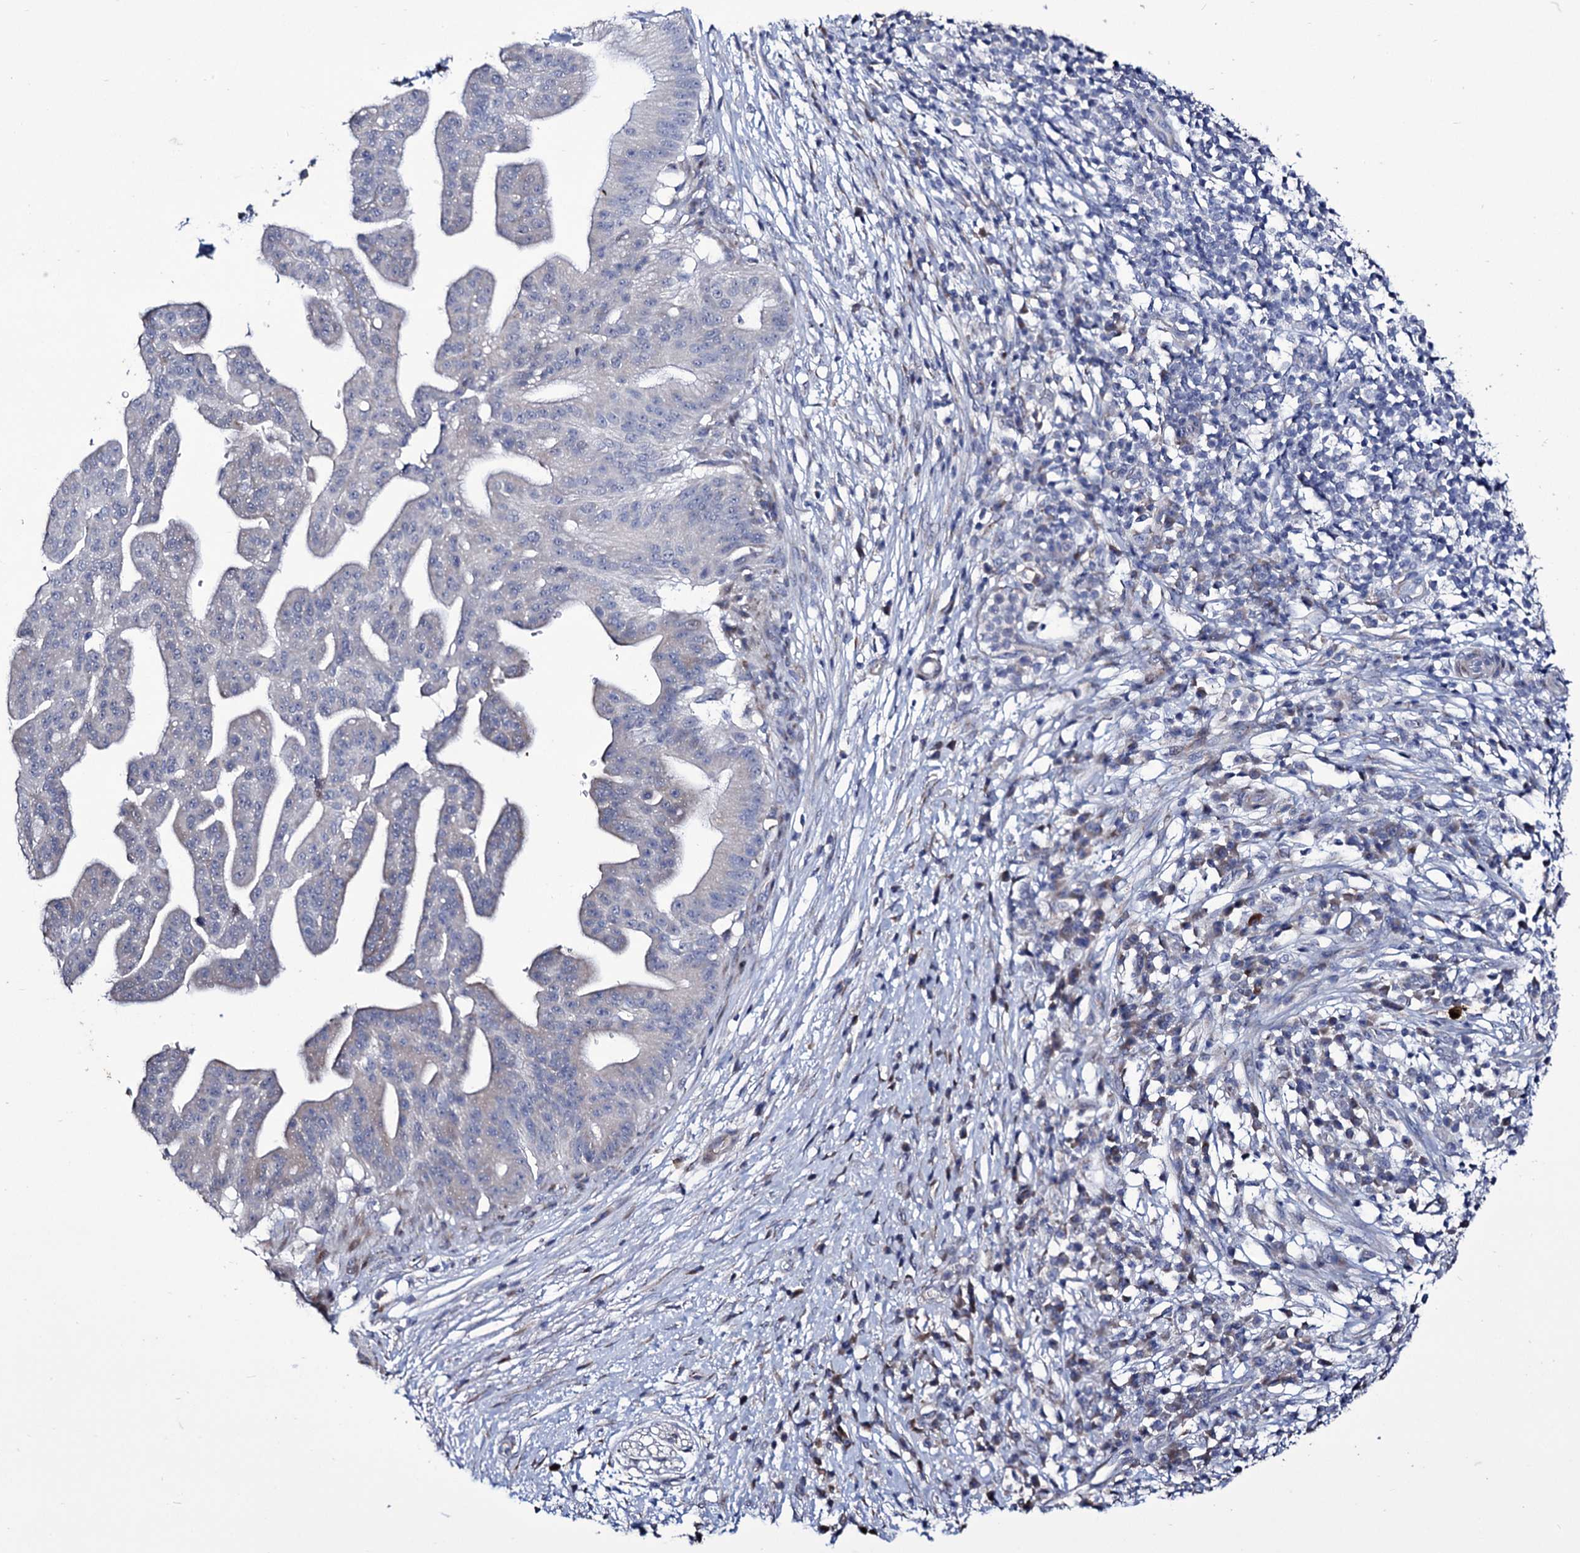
{"staining": {"intensity": "negative", "quantity": "none", "location": "none"}, "tissue": "pancreatic cancer", "cell_type": "Tumor cells", "image_type": "cancer", "snomed": [{"axis": "morphology", "description": "Adenocarcinoma, NOS"}, {"axis": "topography", "description": "Pancreas"}], "caption": "Micrograph shows no significant protein expression in tumor cells of pancreatic cancer.", "gene": "TUBGCP5", "patient": {"sex": "male", "age": 68}}